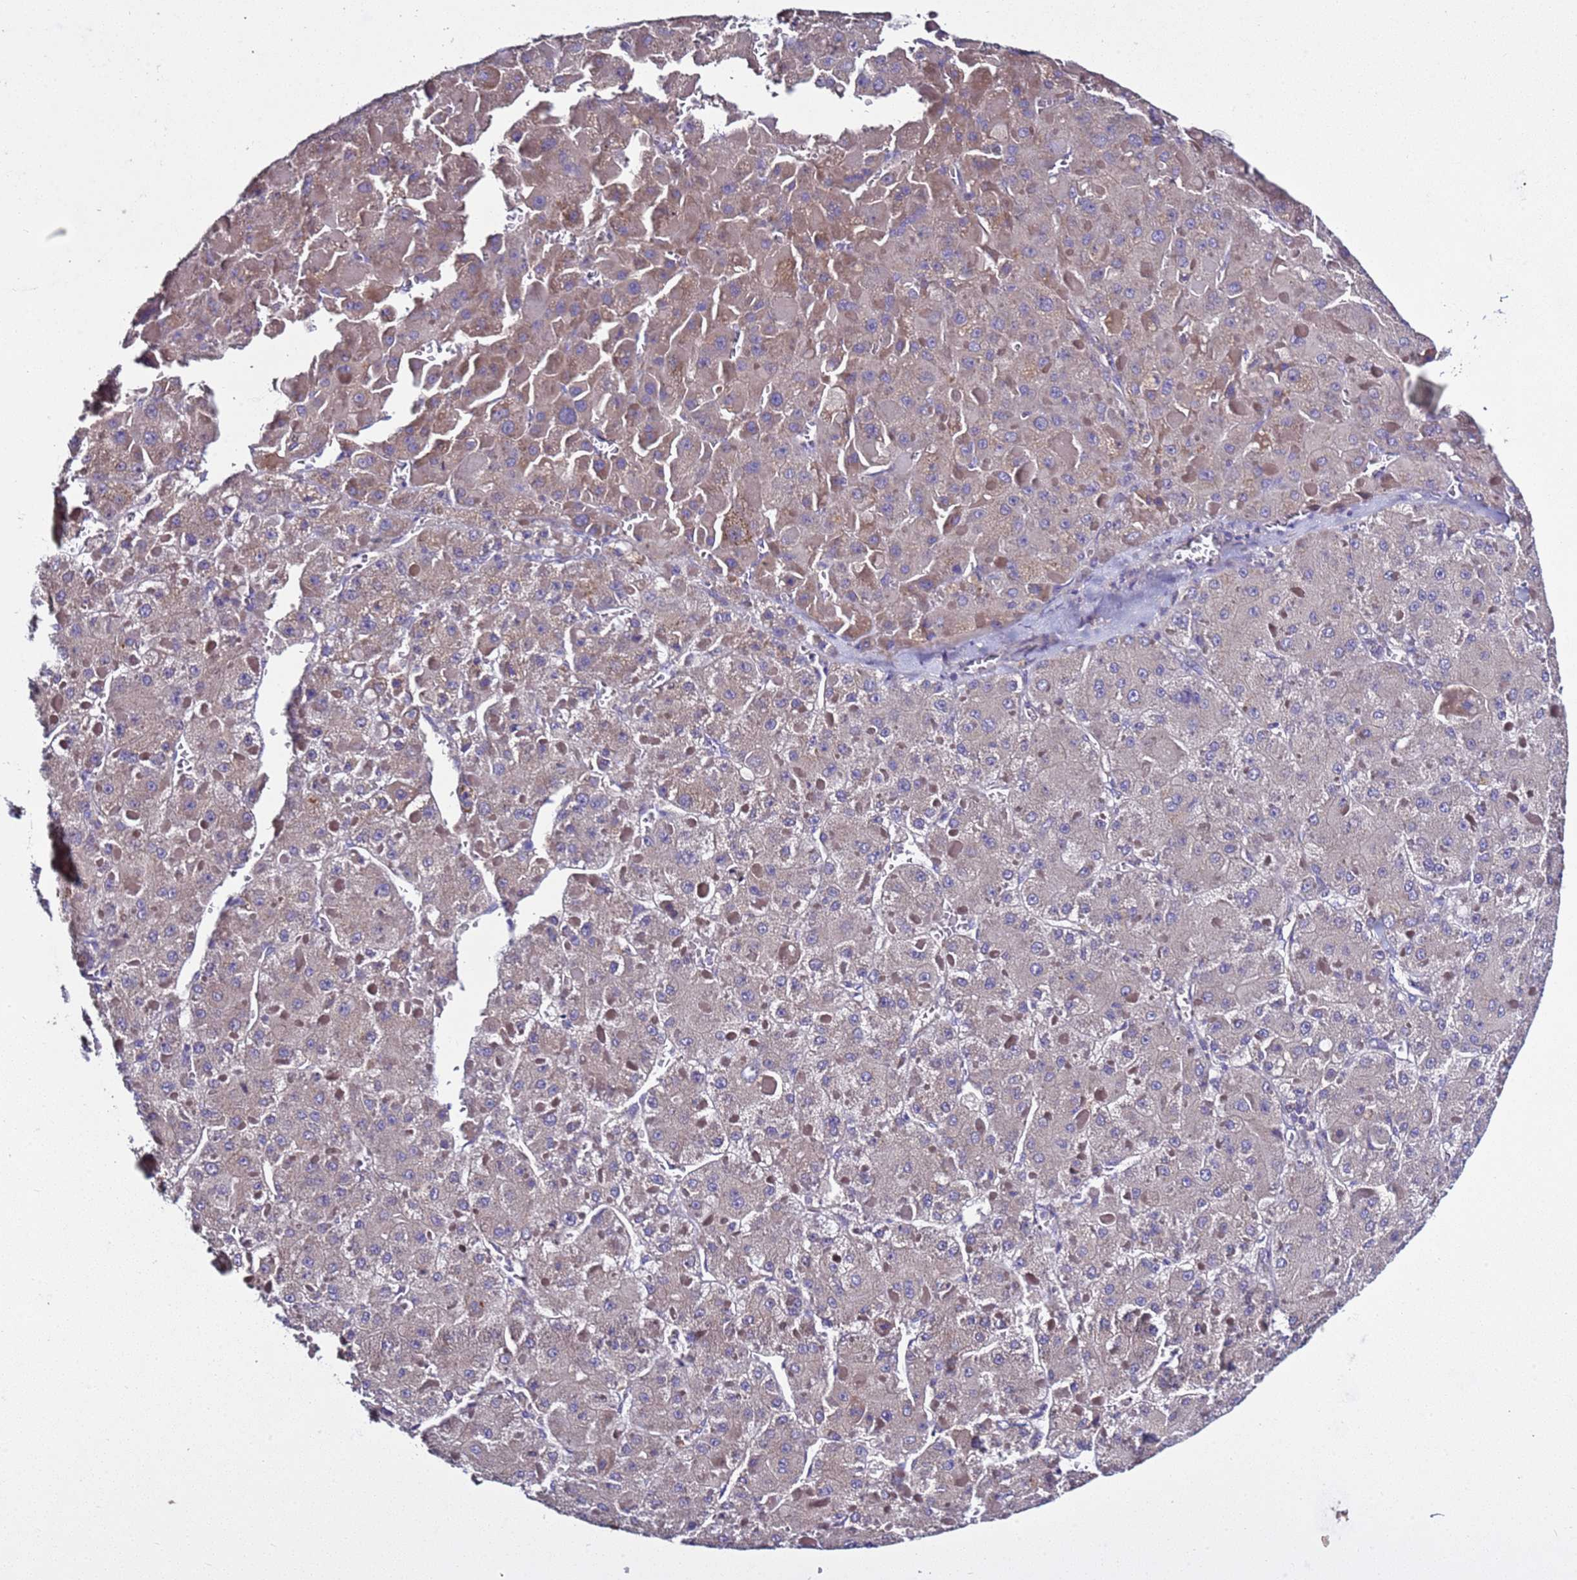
{"staining": {"intensity": "negative", "quantity": "none", "location": "none"}, "tissue": "liver cancer", "cell_type": "Tumor cells", "image_type": "cancer", "snomed": [{"axis": "morphology", "description": "Carcinoma, Hepatocellular, NOS"}, {"axis": "topography", "description": "Liver"}], "caption": "Protein analysis of liver cancer shows no significant expression in tumor cells. (DAB (3,3'-diaminobenzidine) immunohistochemistry (IHC), high magnification).", "gene": "RABL2B", "patient": {"sex": "female", "age": 73}}